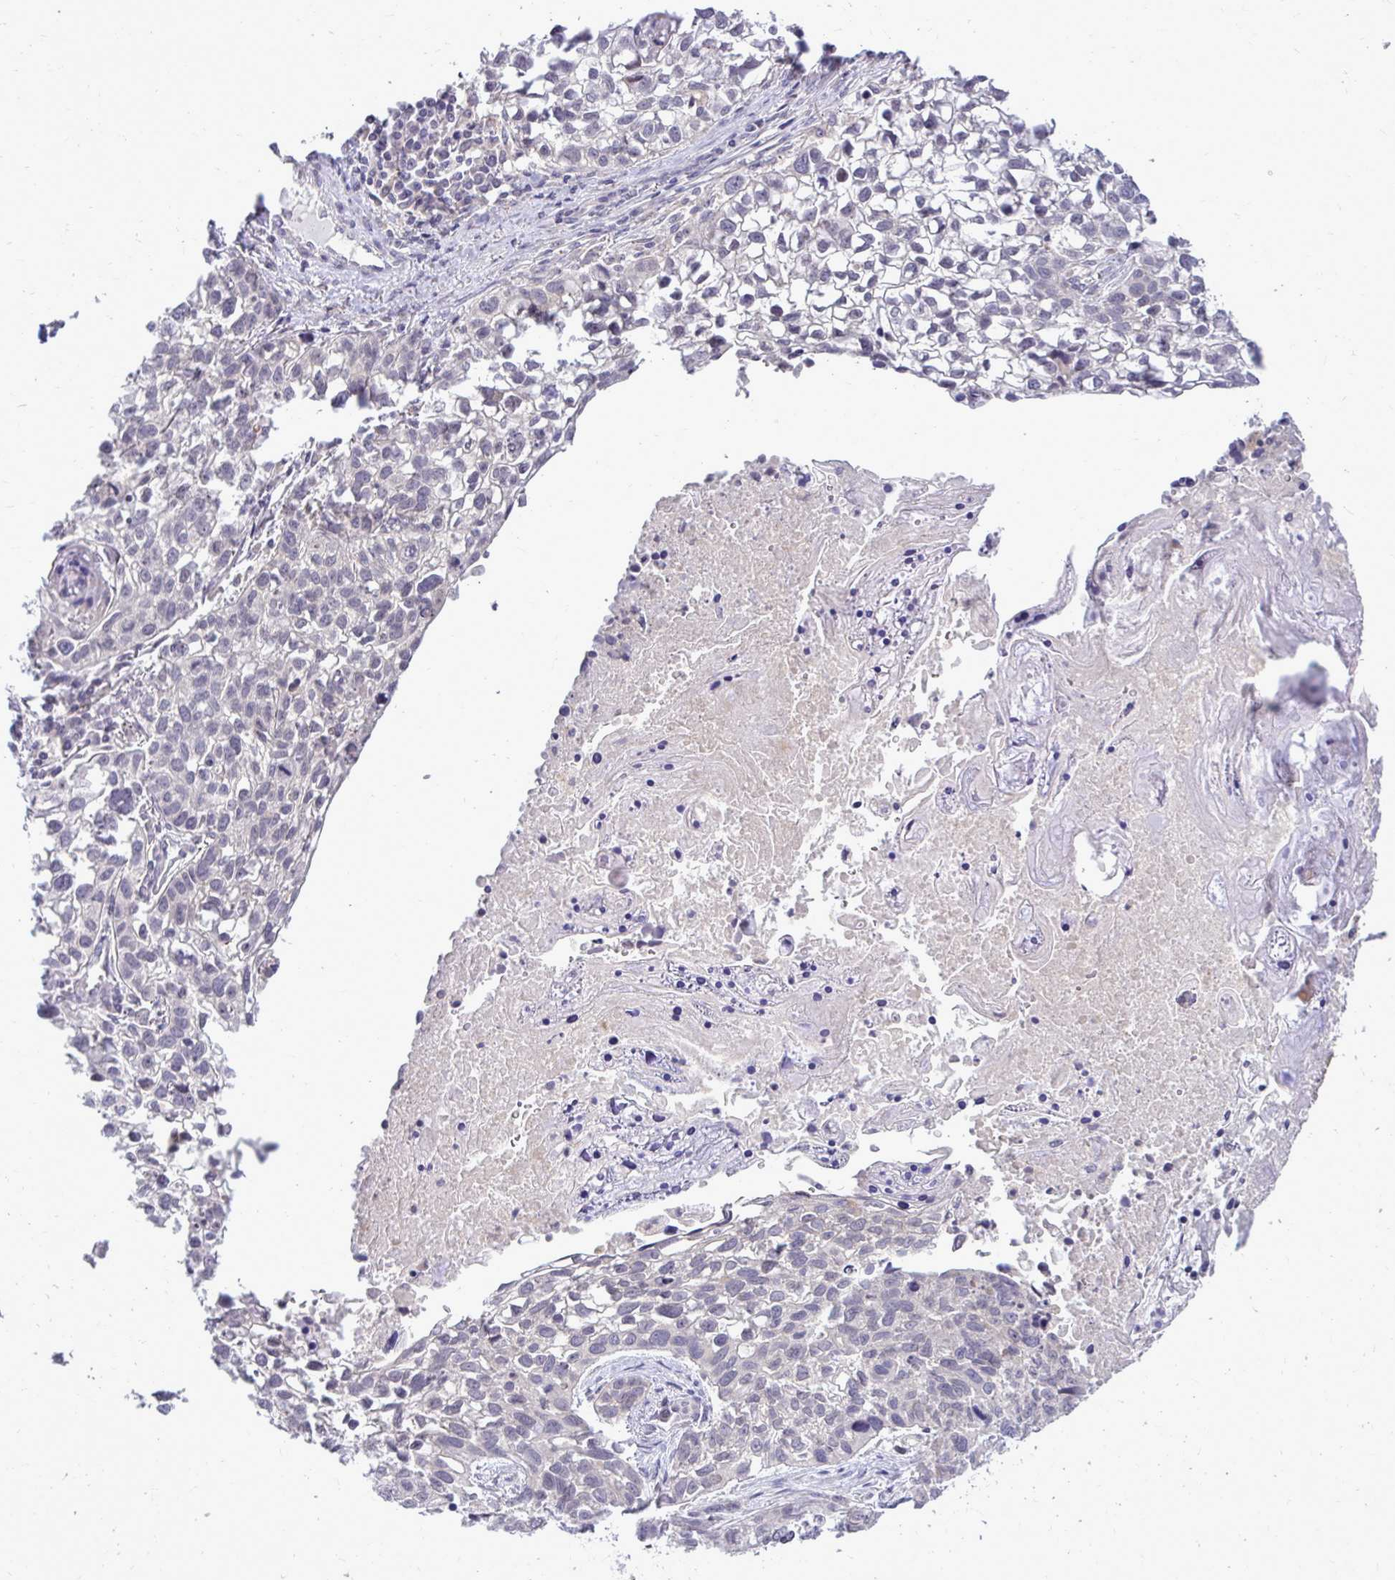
{"staining": {"intensity": "negative", "quantity": "none", "location": "none"}, "tissue": "lung cancer", "cell_type": "Tumor cells", "image_type": "cancer", "snomed": [{"axis": "morphology", "description": "Squamous cell carcinoma, NOS"}, {"axis": "topography", "description": "Lung"}], "caption": "A micrograph of lung squamous cell carcinoma stained for a protein reveals no brown staining in tumor cells.", "gene": "DPY19L1", "patient": {"sex": "male", "age": 74}}